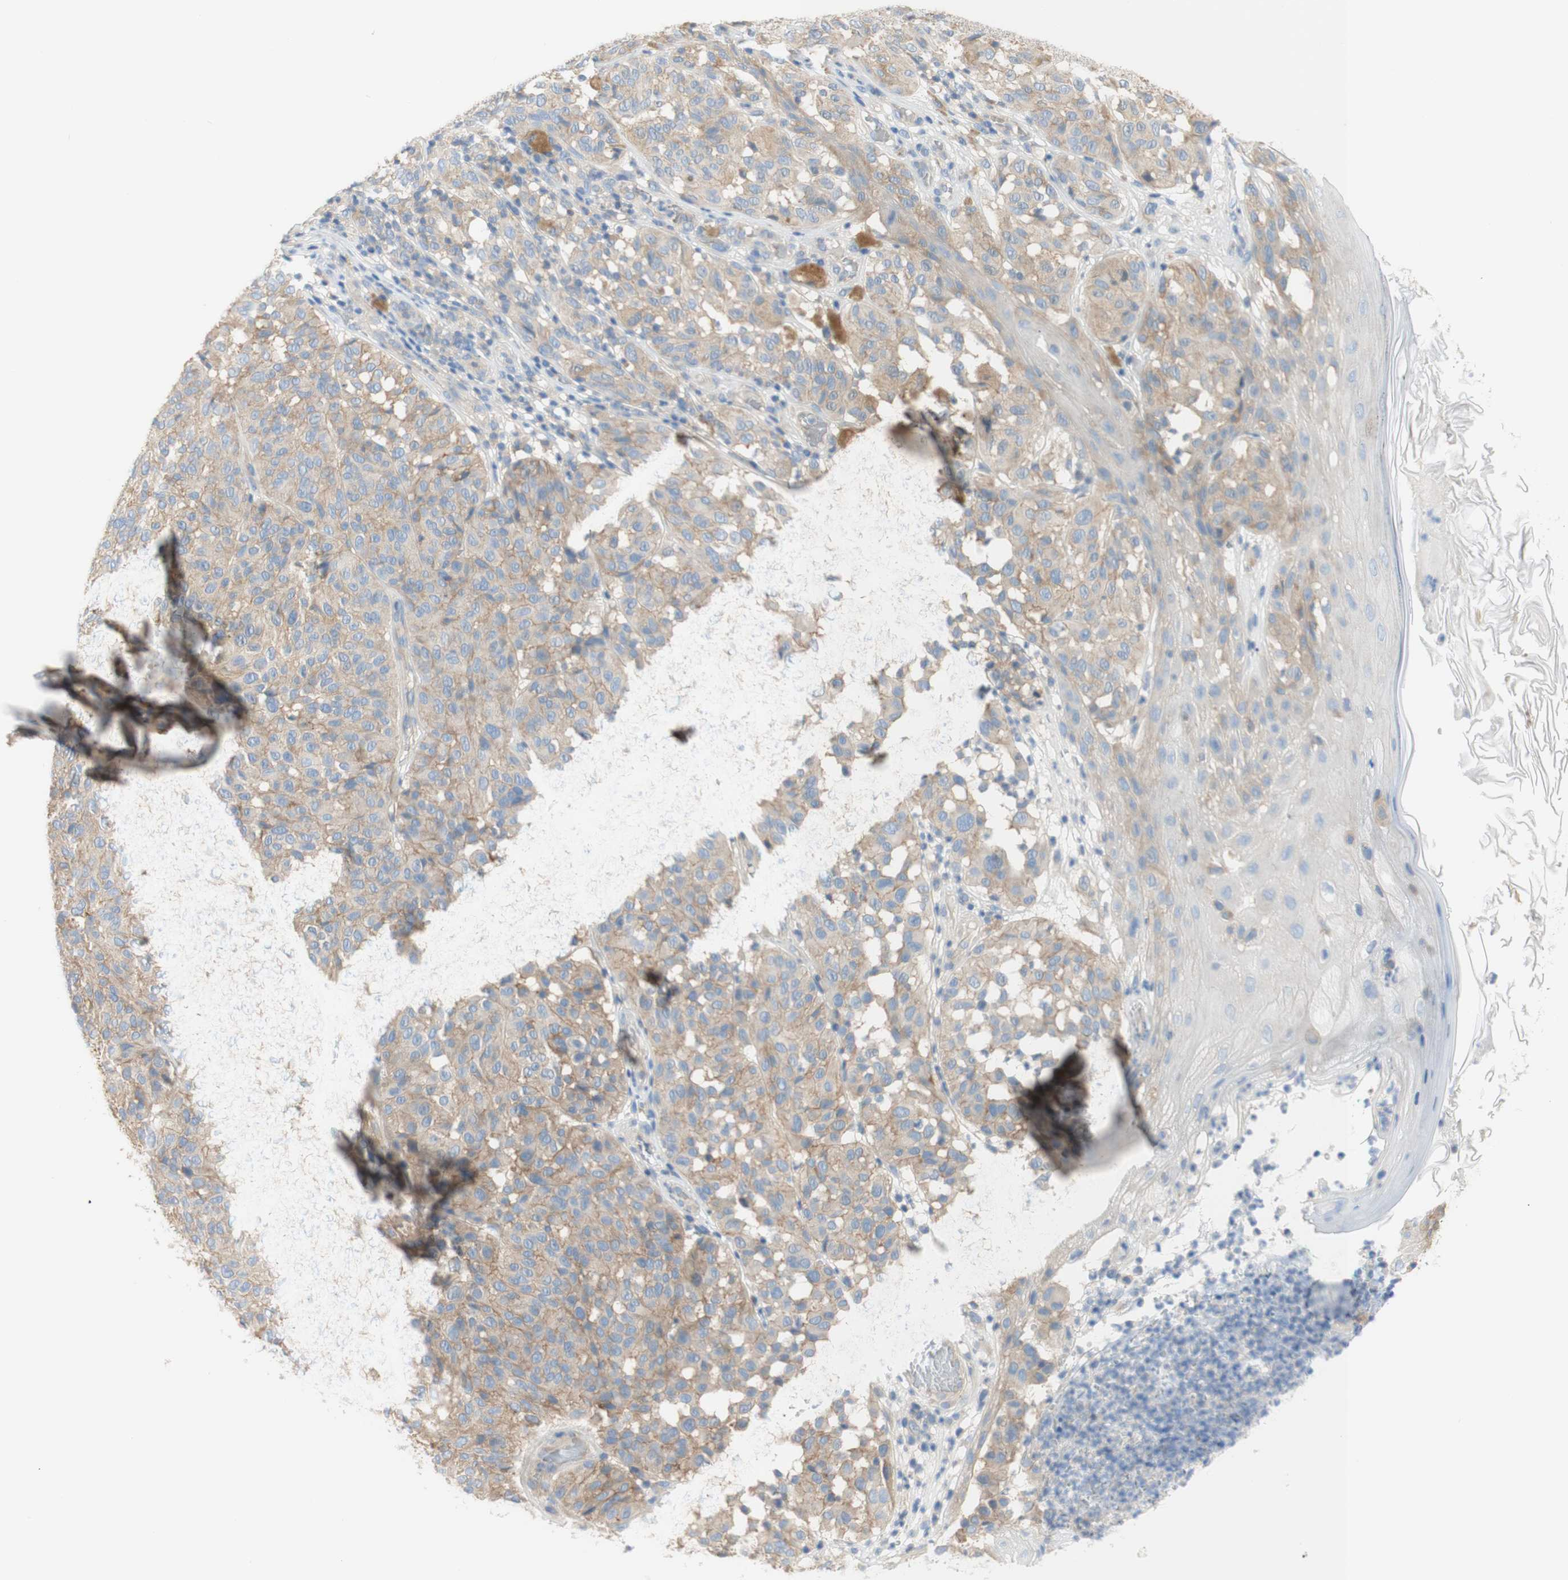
{"staining": {"intensity": "moderate", "quantity": ">75%", "location": "cytoplasmic/membranous"}, "tissue": "melanoma", "cell_type": "Tumor cells", "image_type": "cancer", "snomed": [{"axis": "morphology", "description": "Malignant melanoma, NOS"}, {"axis": "topography", "description": "Skin"}], "caption": "This image displays malignant melanoma stained with immunohistochemistry to label a protein in brown. The cytoplasmic/membranous of tumor cells show moderate positivity for the protein. Nuclei are counter-stained blue.", "gene": "ATP2B1", "patient": {"sex": "female", "age": 46}}